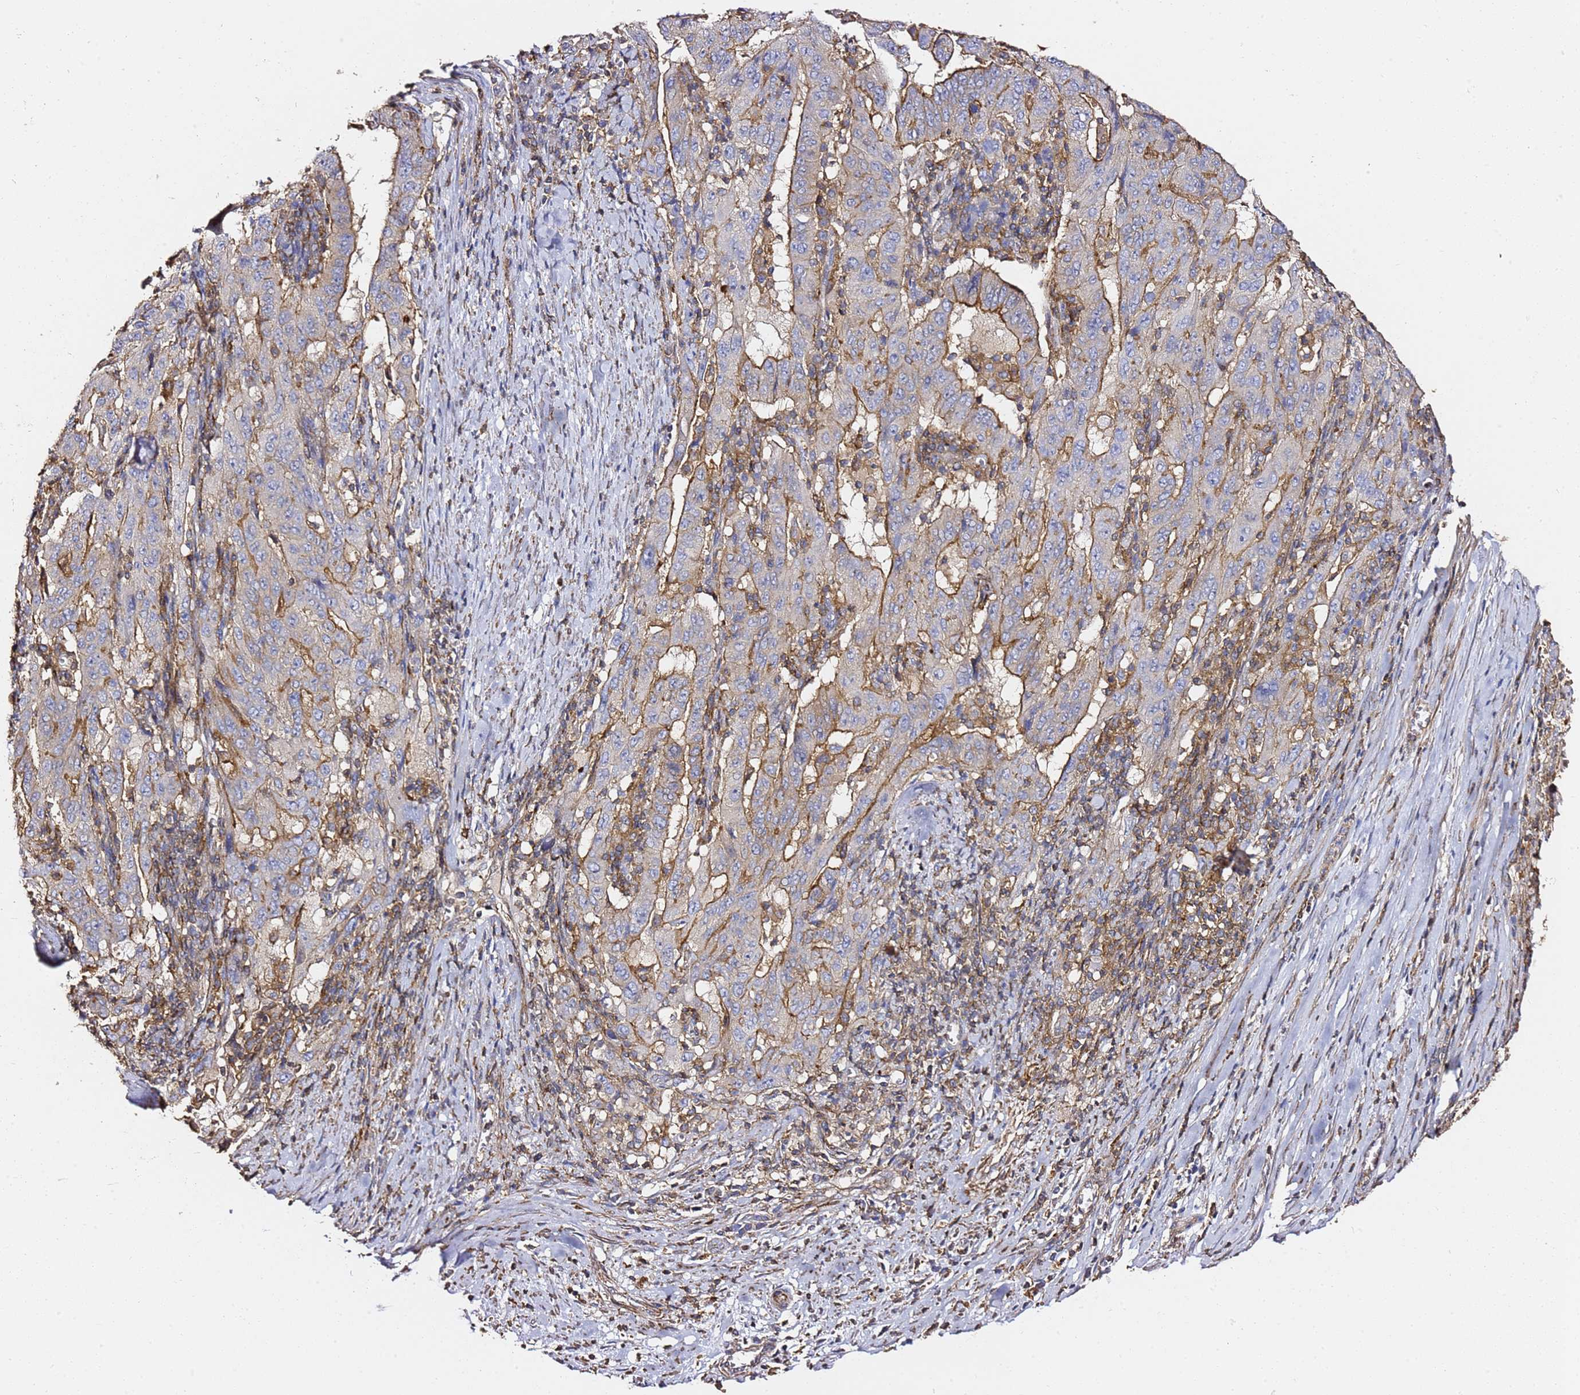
{"staining": {"intensity": "moderate", "quantity": "25%-75%", "location": "cytoplasmic/membranous"}, "tissue": "pancreatic cancer", "cell_type": "Tumor cells", "image_type": "cancer", "snomed": [{"axis": "morphology", "description": "Adenocarcinoma, NOS"}, {"axis": "topography", "description": "Pancreas"}], "caption": "Pancreatic adenocarcinoma stained with a brown dye demonstrates moderate cytoplasmic/membranous positive expression in approximately 25%-75% of tumor cells.", "gene": "ZFP36L2", "patient": {"sex": "male", "age": 63}}